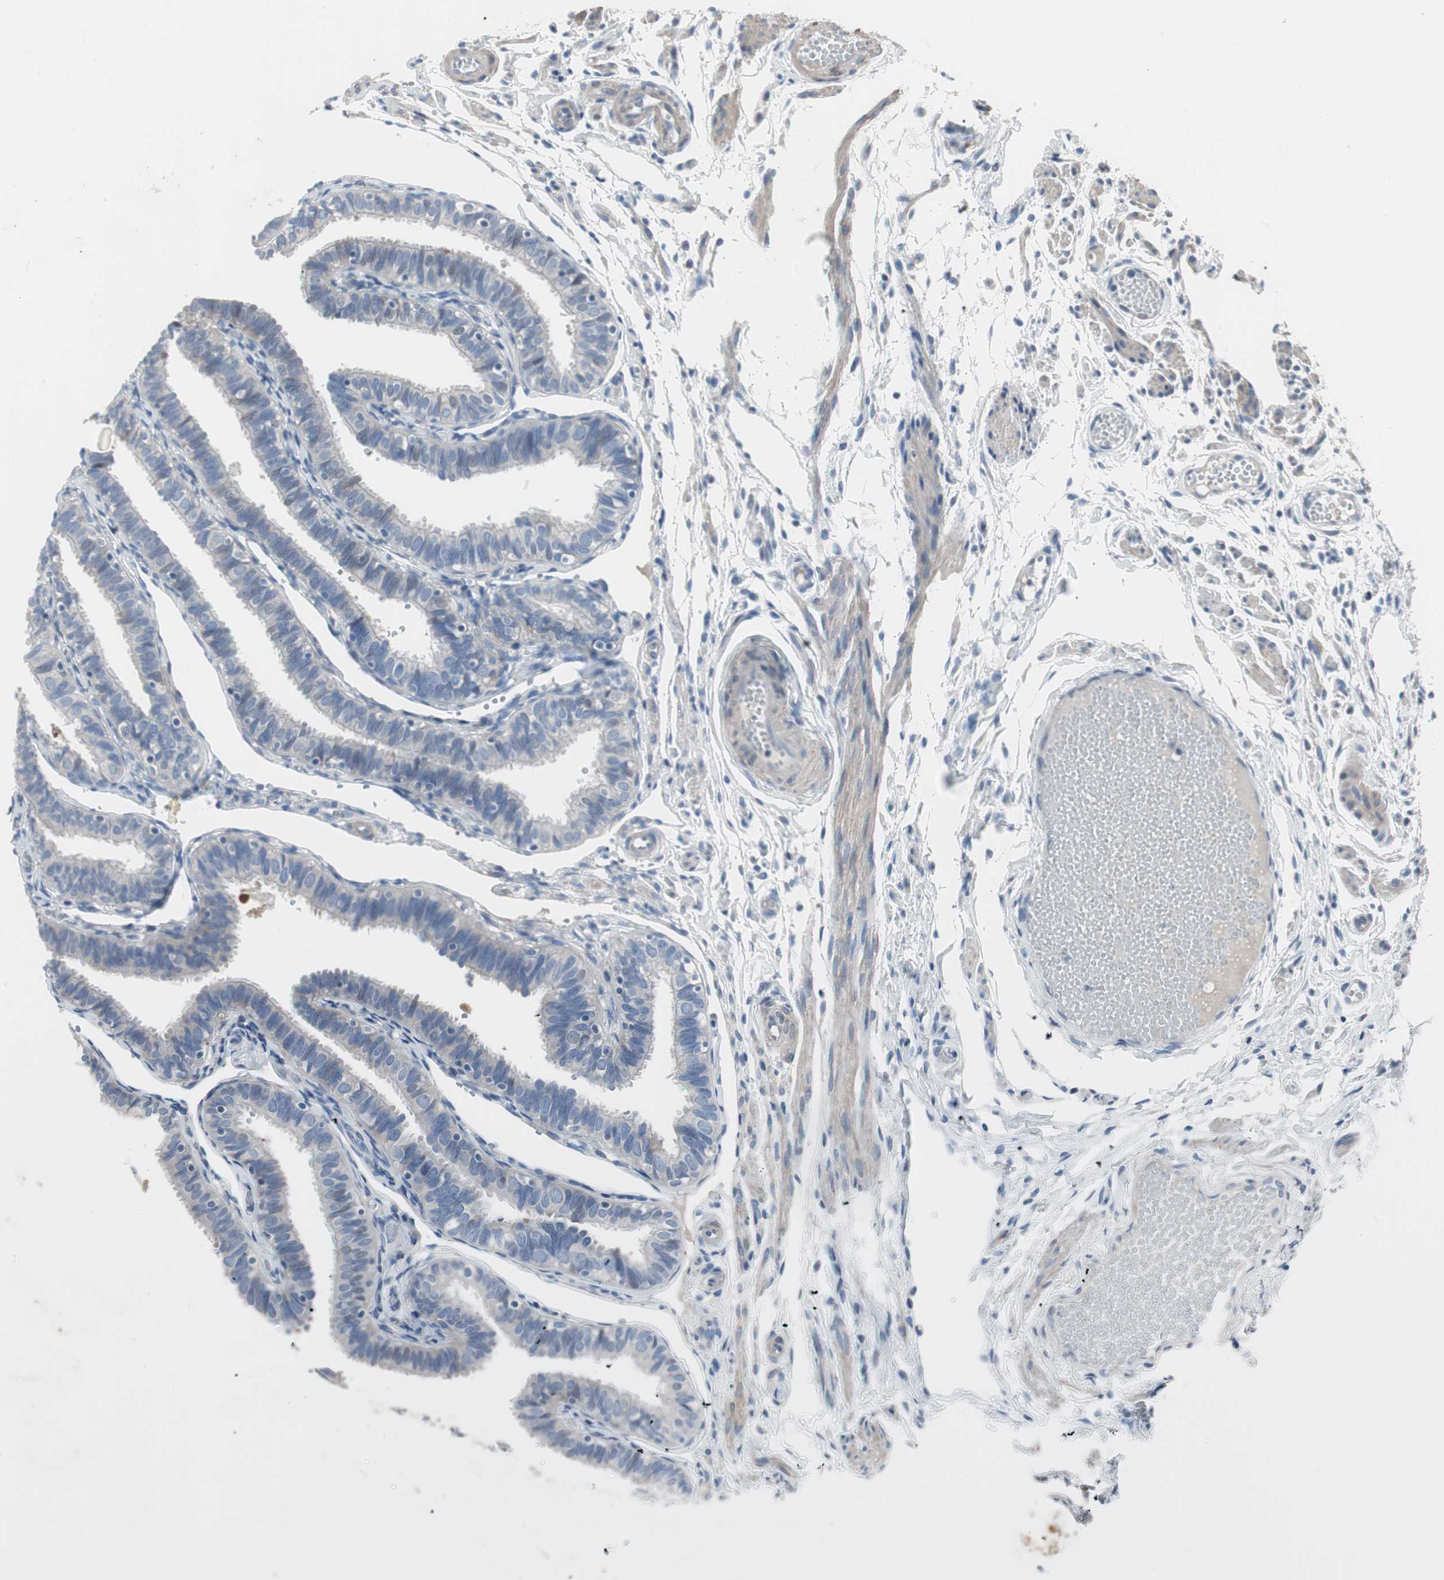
{"staining": {"intensity": "negative", "quantity": "none", "location": "none"}, "tissue": "fallopian tube", "cell_type": "Glandular cells", "image_type": "normal", "snomed": [{"axis": "morphology", "description": "Normal tissue, NOS"}, {"axis": "topography", "description": "Fallopian tube"}], "caption": "Micrograph shows no significant protein staining in glandular cells of unremarkable fallopian tube.", "gene": "PIGR", "patient": {"sex": "female", "age": 46}}